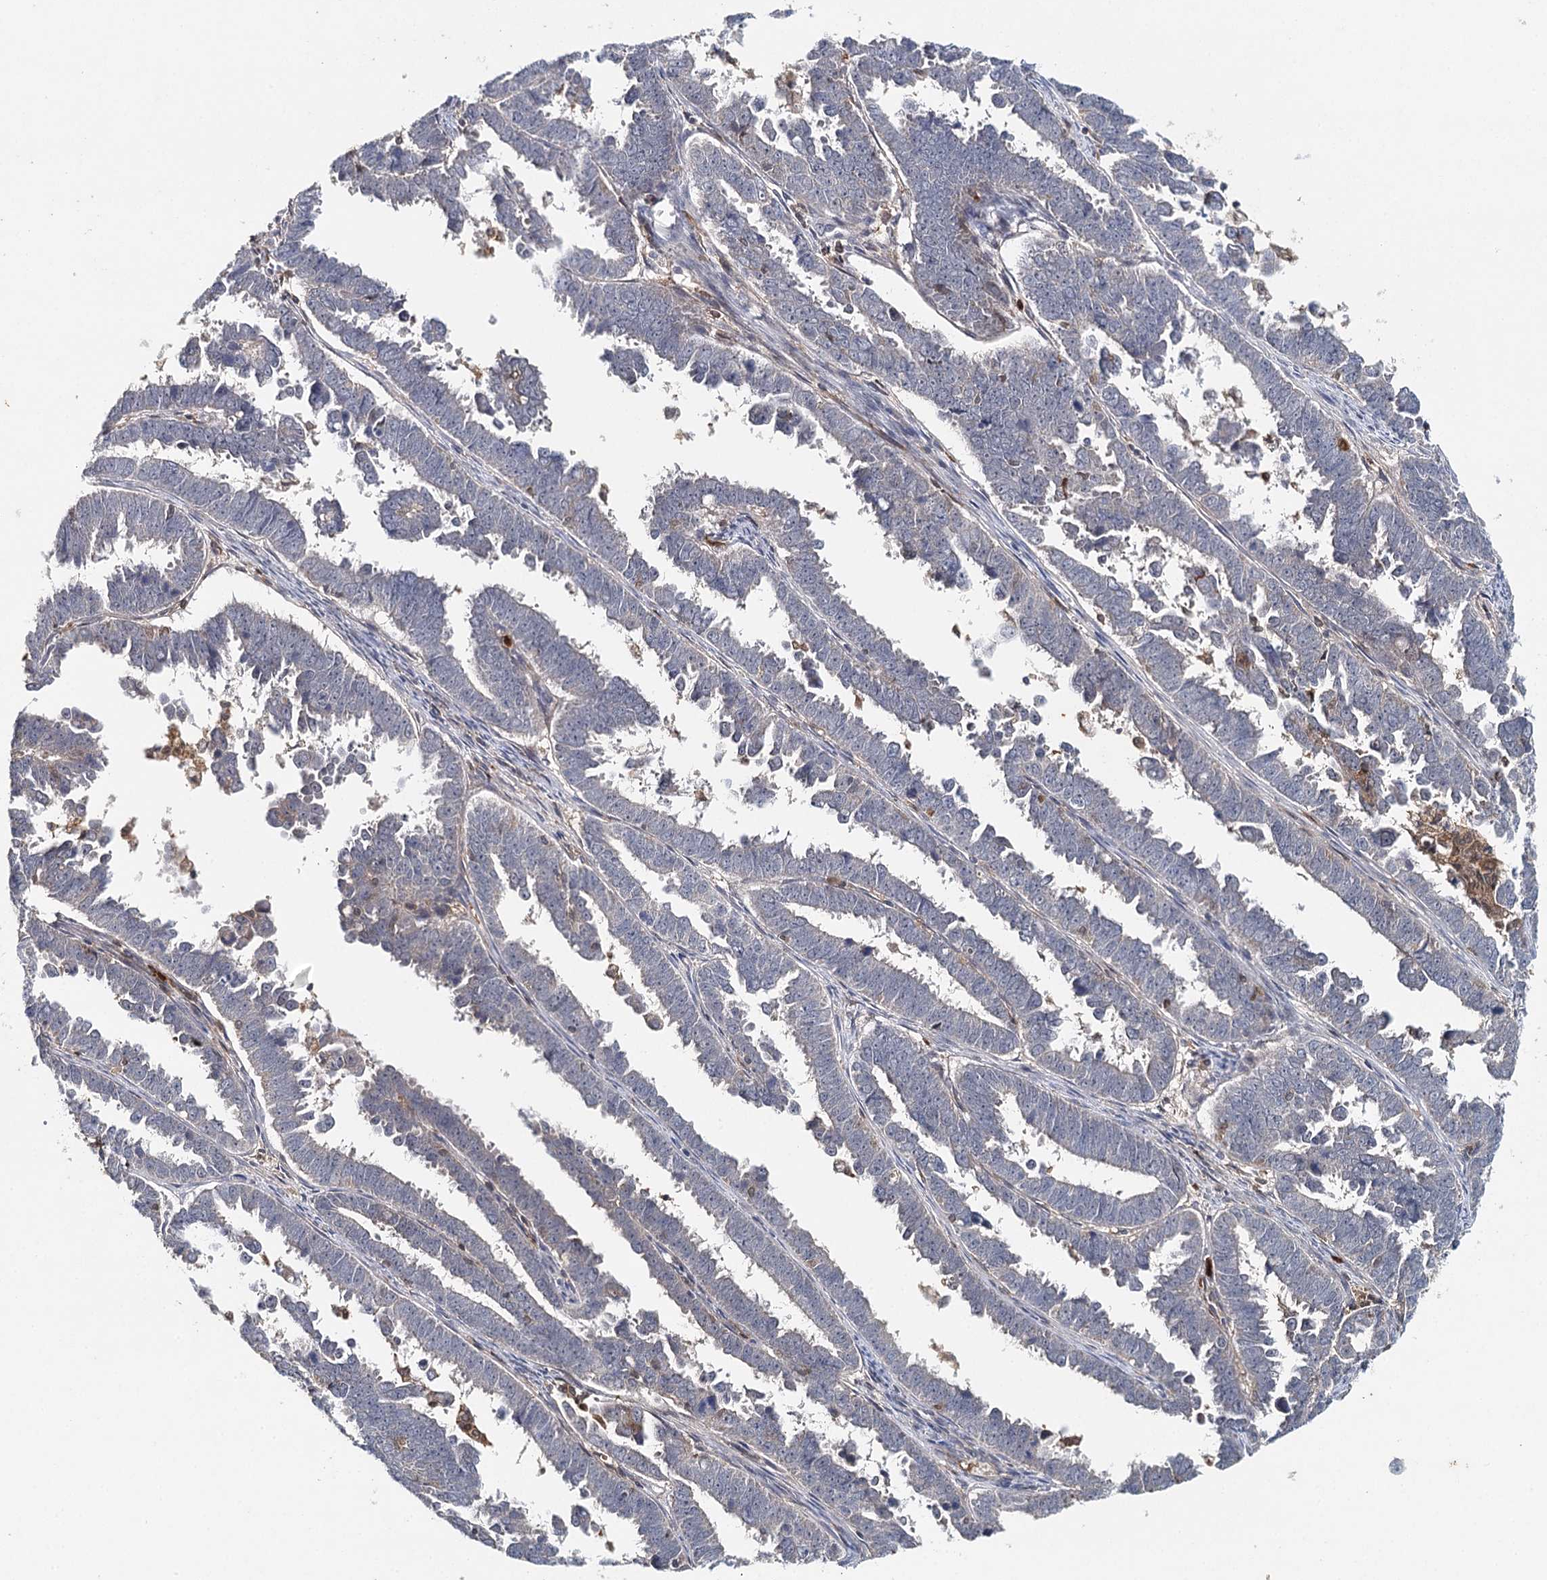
{"staining": {"intensity": "negative", "quantity": "none", "location": "none"}, "tissue": "endometrial cancer", "cell_type": "Tumor cells", "image_type": "cancer", "snomed": [{"axis": "morphology", "description": "Adenocarcinoma, NOS"}, {"axis": "topography", "description": "Endometrium"}], "caption": "Adenocarcinoma (endometrial) was stained to show a protein in brown. There is no significant staining in tumor cells.", "gene": "SLC41A2", "patient": {"sex": "female", "age": 75}}